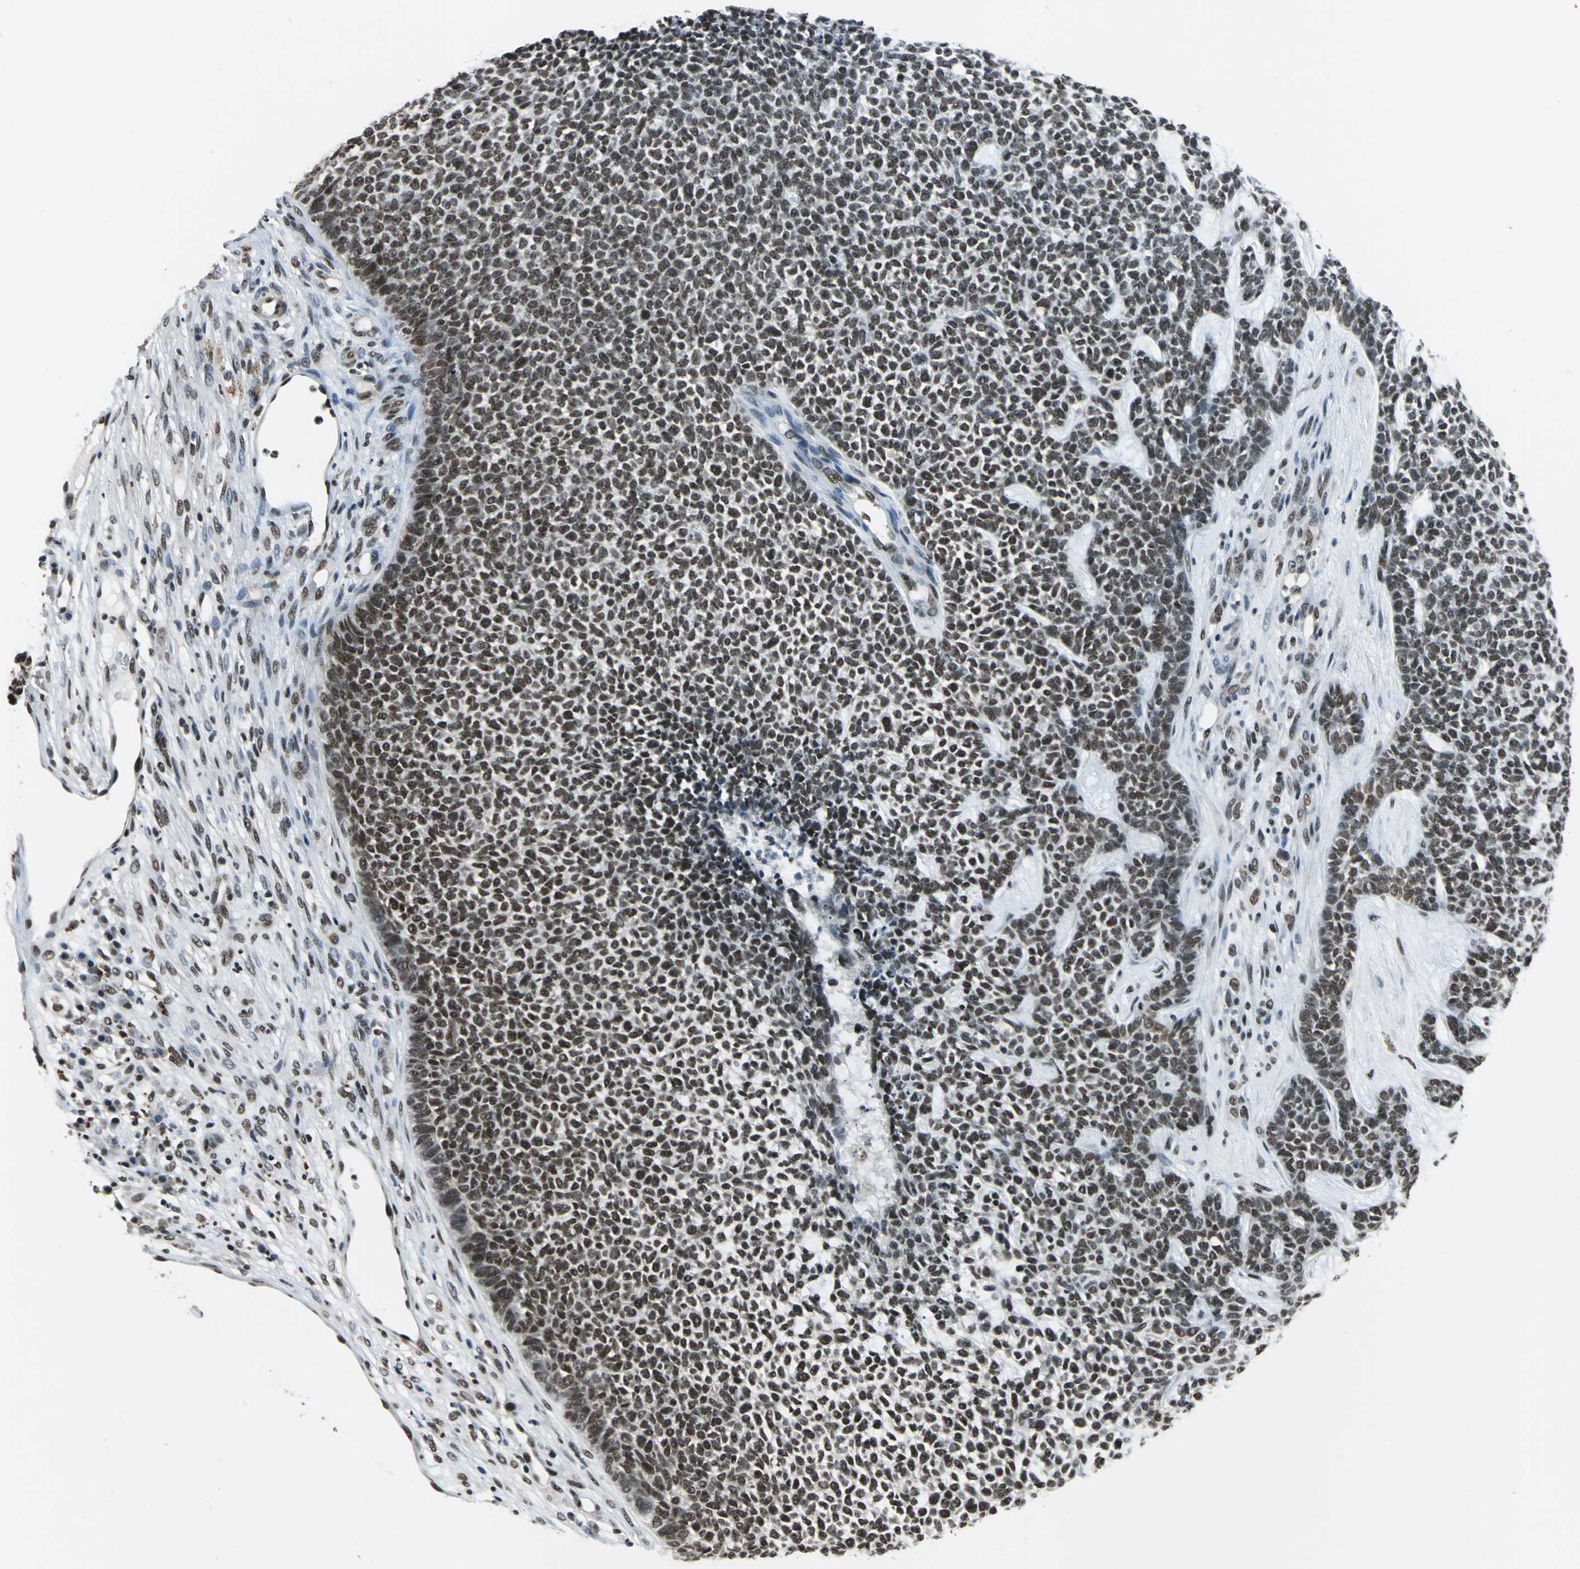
{"staining": {"intensity": "moderate", "quantity": ">75%", "location": "nuclear"}, "tissue": "skin cancer", "cell_type": "Tumor cells", "image_type": "cancer", "snomed": [{"axis": "morphology", "description": "Basal cell carcinoma"}, {"axis": "topography", "description": "Skin"}], "caption": "Immunohistochemistry (IHC) of human skin cancer displays medium levels of moderate nuclear positivity in about >75% of tumor cells. (Brightfield microscopy of DAB IHC at high magnification).", "gene": "RBM14", "patient": {"sex": "female", "age": 84}}